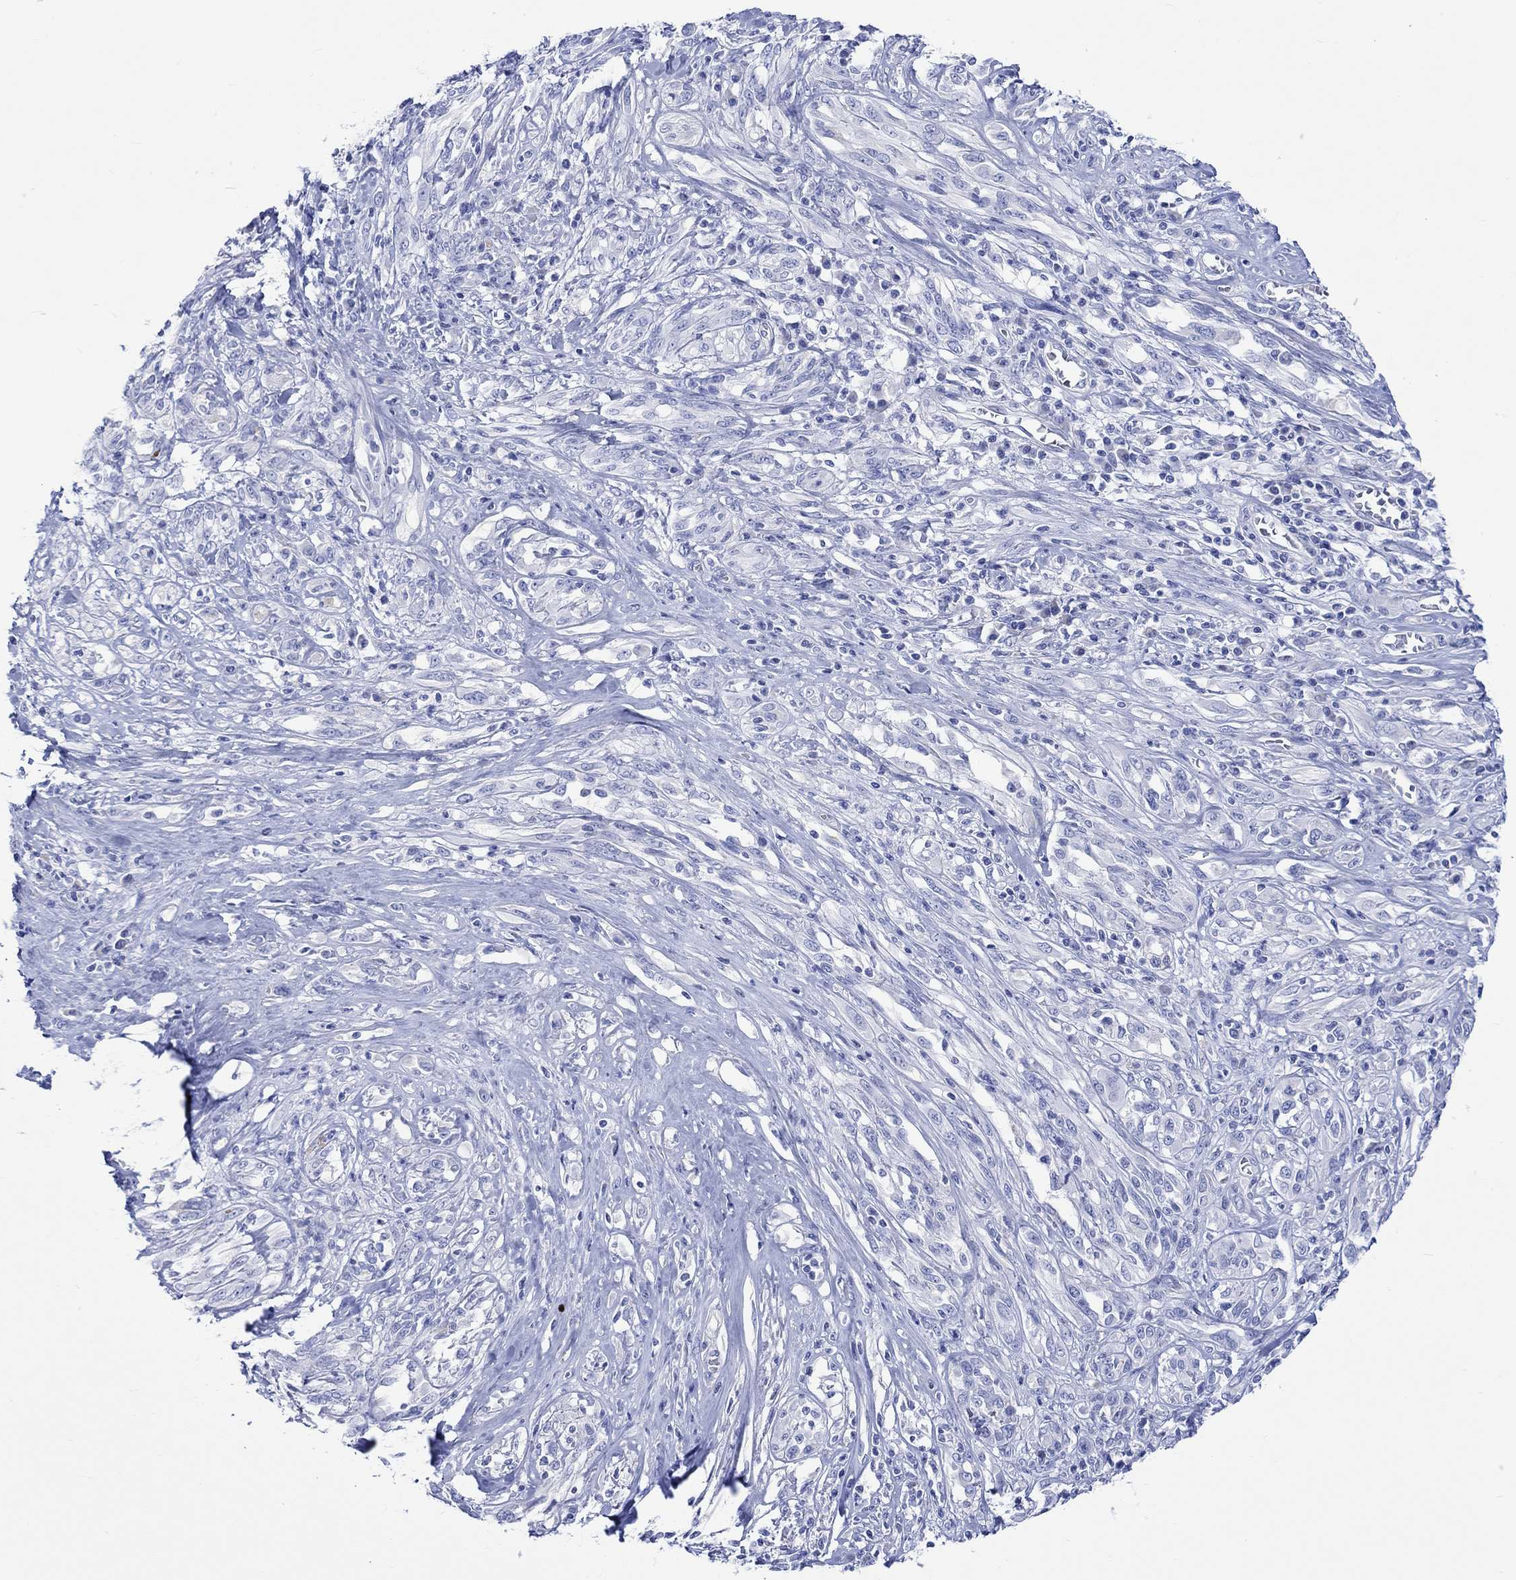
{"staining": {"intensity": "negative", "quantity": "none", "location": "none"}, "tissue": "melanoma", "cell_type": "Tumor cells", "image_type": "cancer", "snomed": [{"axis": "morphology", "description": "Malignant melanoma, NOS"}, {"axis": "topography", "description": "Skin"}], "caption": "This is an IHC histopathology image of malignant melanoma. There is no staining in tumor cells.", "gene": "CPLX2", "patient": {"sex": "female", "age": 91}}